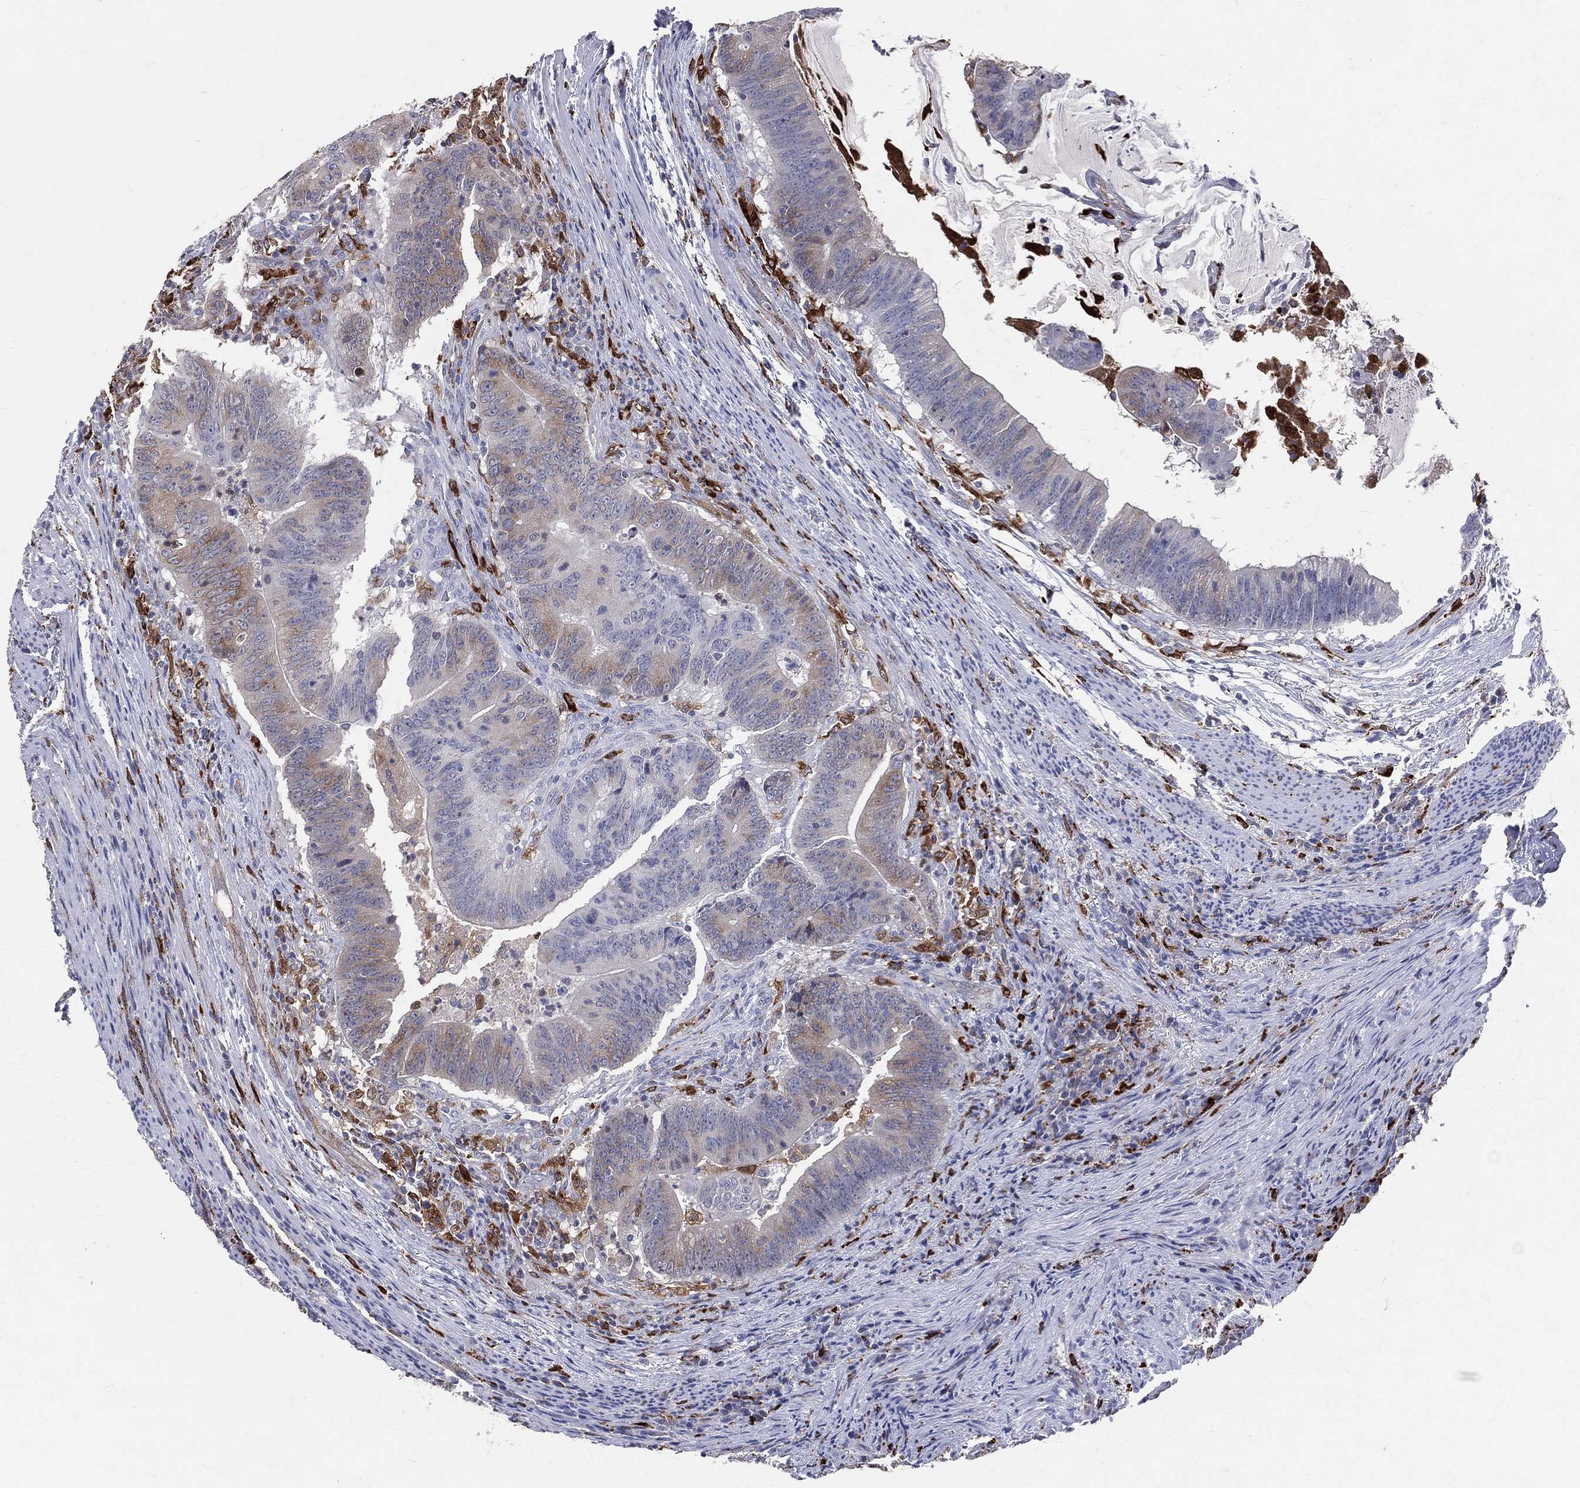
{"staining": {"intensity": "weak", "quantity": "<25%", "location": "cytoplasmic/membranous"}, "tissue": "colorectal cancer", "cell_type": "Tumor cells", "image_type": "cancer", "snomed": [{"axis": "morphology", "description": "Adenocarcinoma, NOS"}, {"axis": "topography", "description": "Colon"}], "caption": "Human colorectal adenocarcinoma stained for a protein using IHC shows no staining in tumor cells.", "gene": "CD74", "patient": {"sex": "female", "age": 87}}